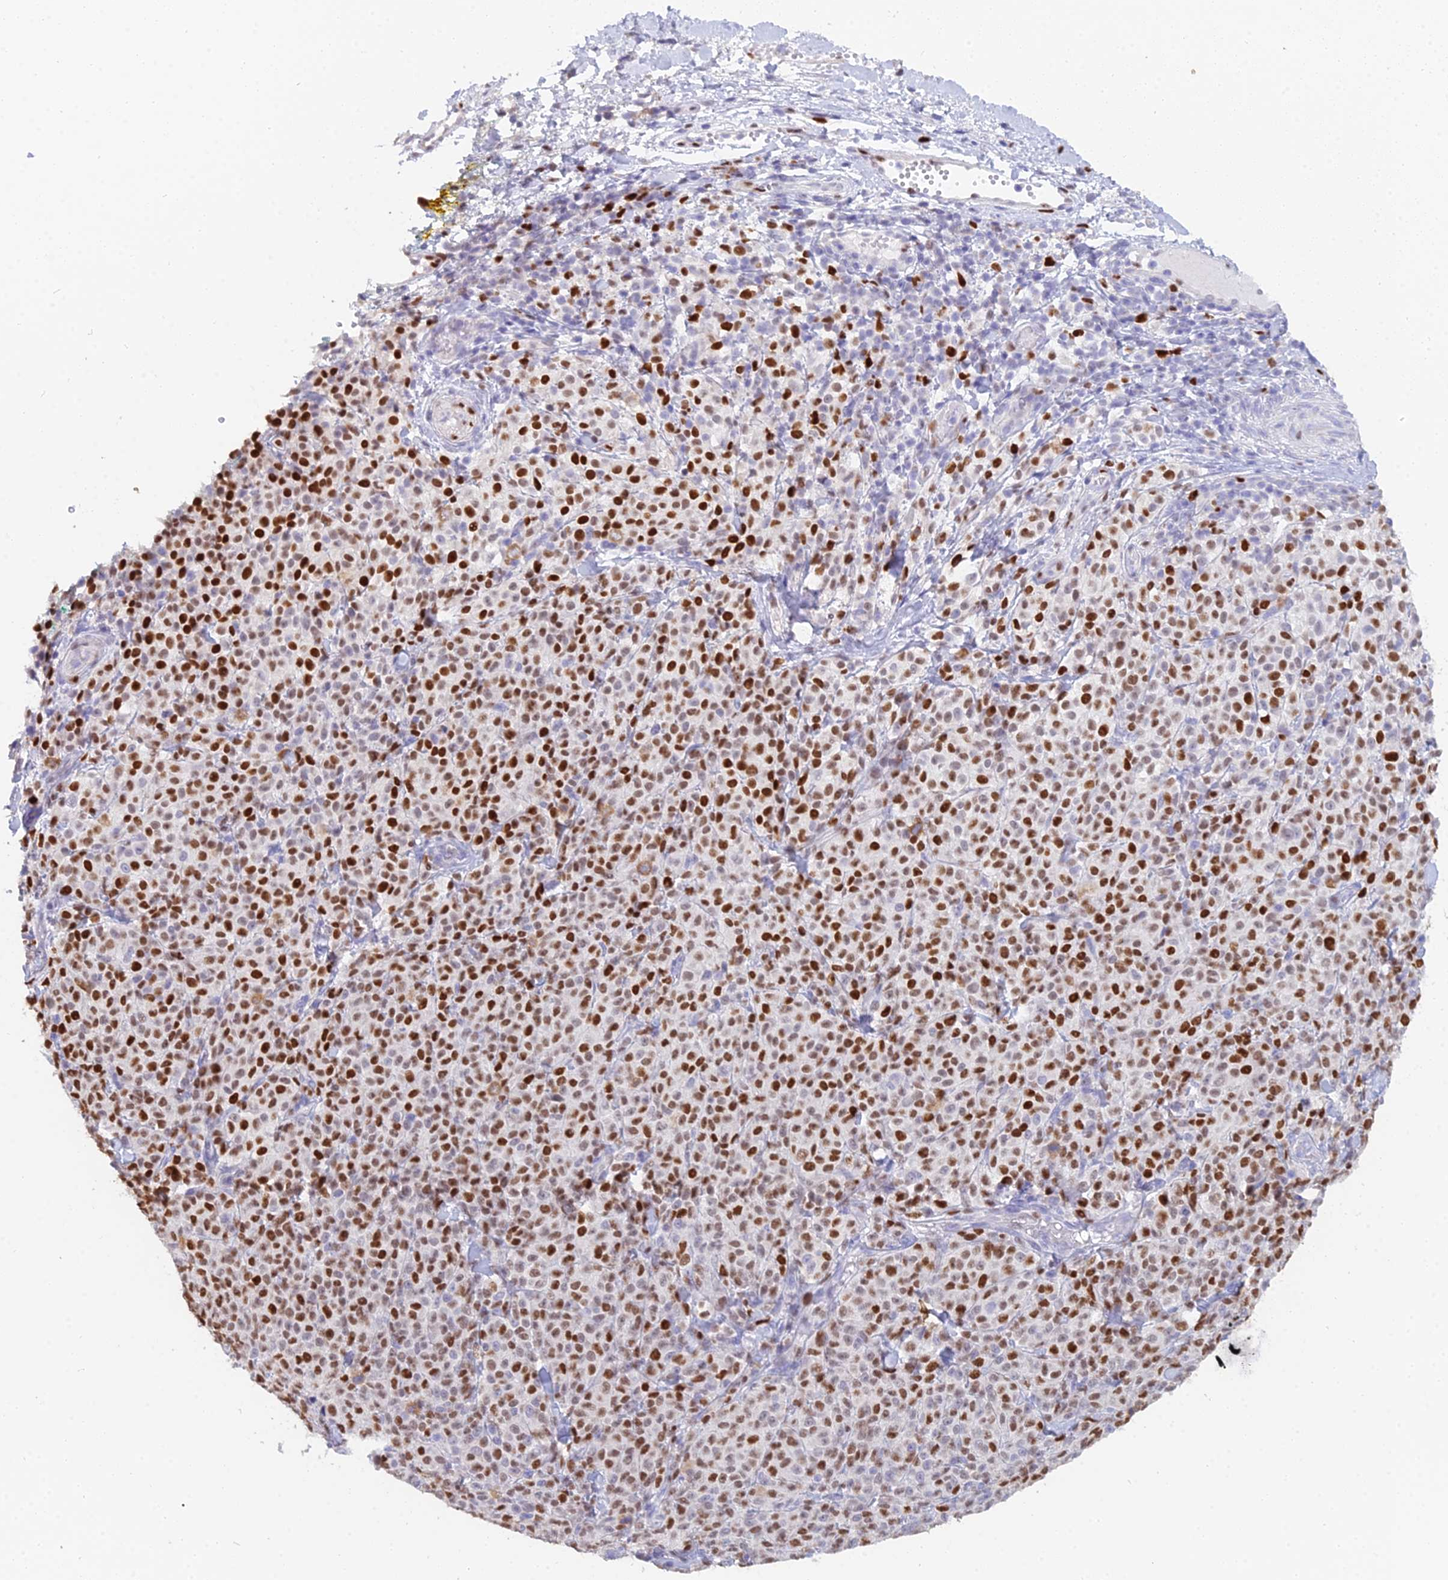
{"staining": {"intensity": "strong", "quantity": "25%-75%", "location": "nuclear"}, "tissue": "melanoma", "cell_type": "Tumor cells", "image_type": "cancer", "snomed": [{"axis": "morphology", "description": "Normal tissue, NOS"}, {"axis": "morphology", "description": "Malignant melanoma, NOS"}, {"axis": "topography", "description": "Skin"}], "caption": "This image exhibits immunohistochemistry staining of melanoma, with high strong nuclear positivity in about 25%-75% of tumor cells.", "gene": "MCM2", "patient": {"sex": "female", "age": 34}}